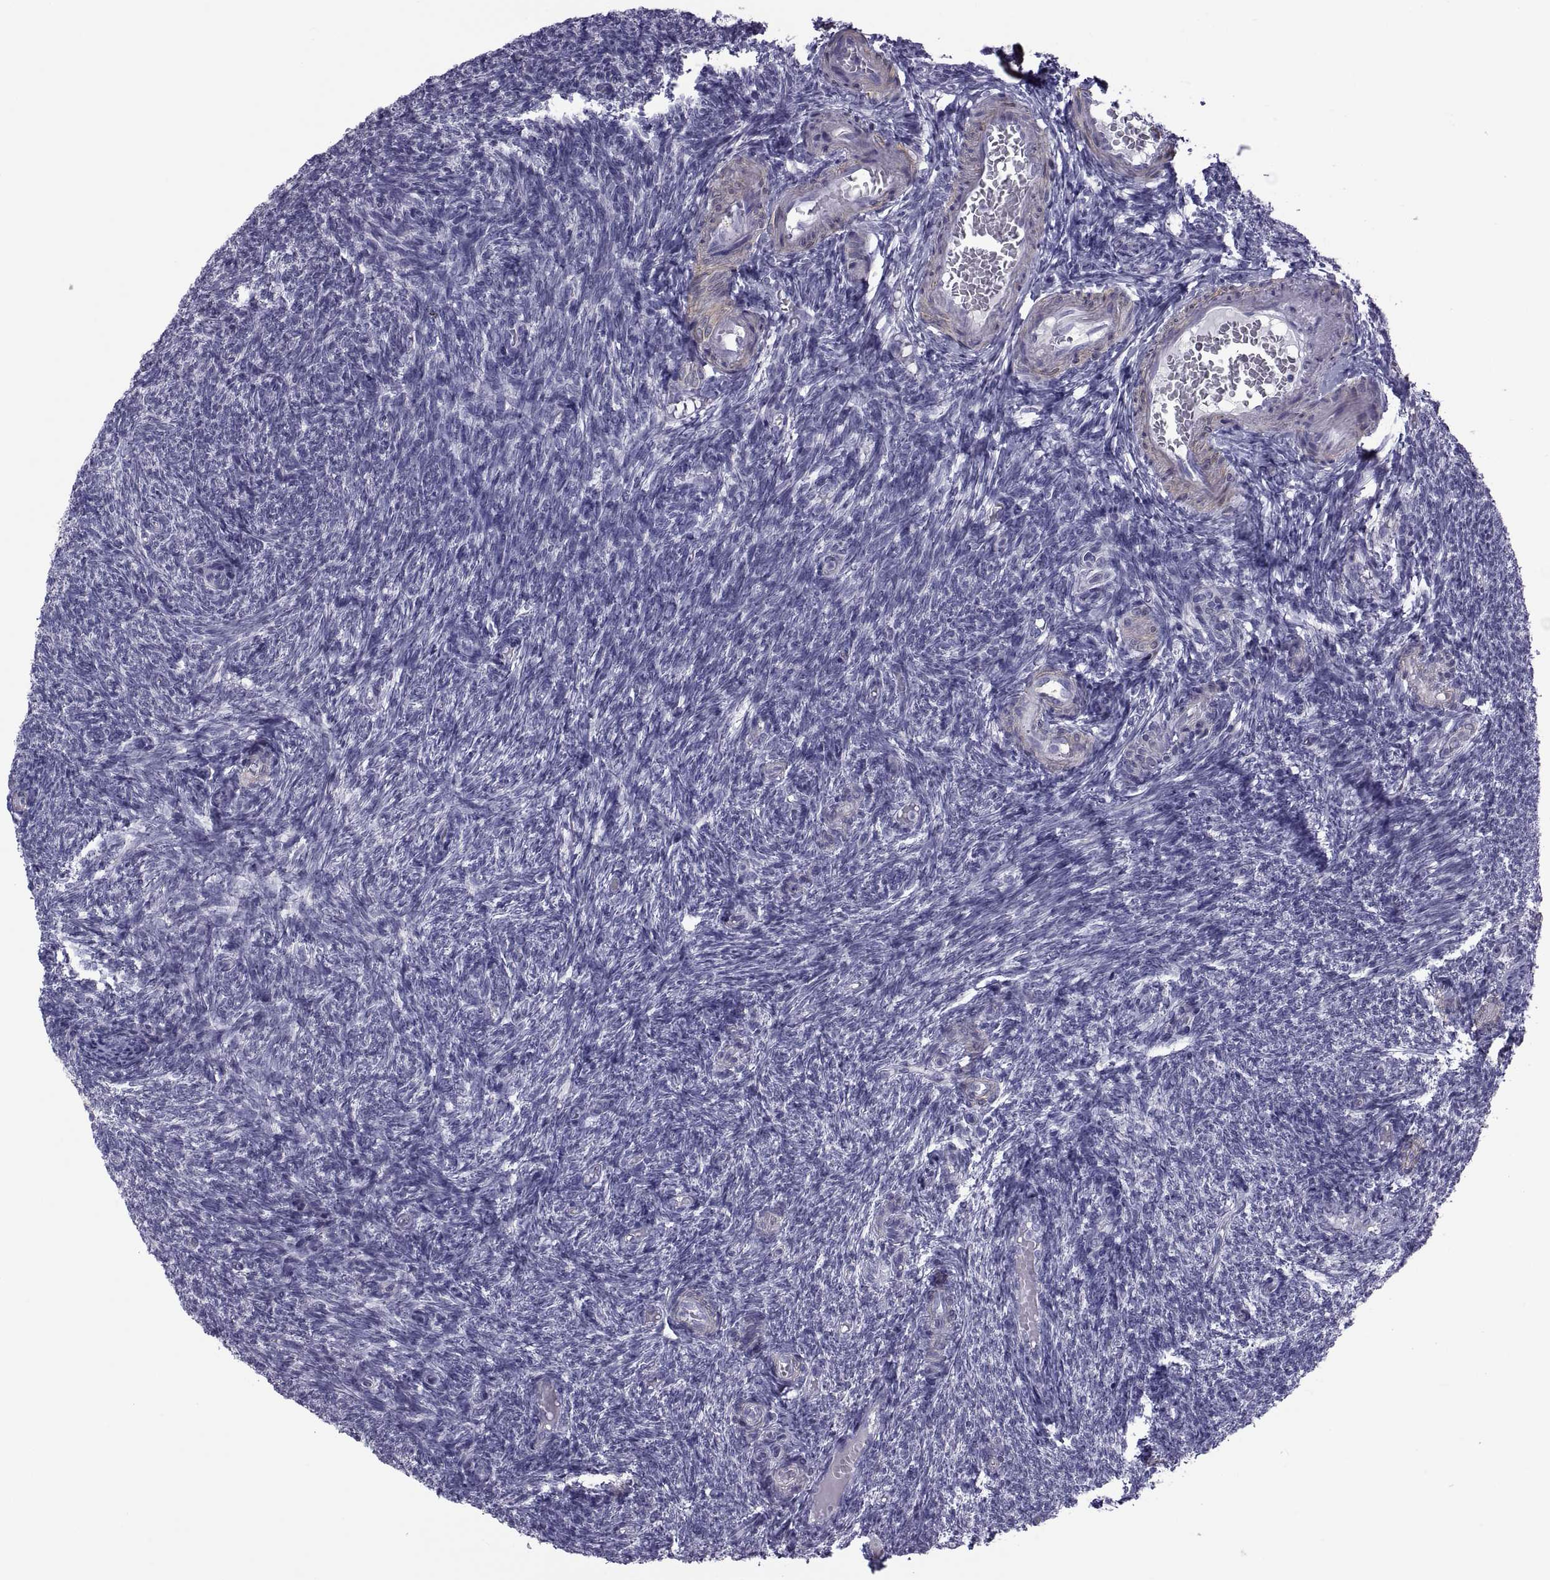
{"staining": {"intensity": "negative", "quantity": "none", "location": "none"}, "tissue": "ovary", "cell_type": "Follicle cells", "image_type": "normal", "snomed": [{"axis": "morphology", "description": "Normal tissue, NOS"}, {"axis": "topography", "description": "Ovary"}], "caption": "Follicle cells are negative for brown protein staining in unremarkable ovary.", "gene": "MAGEB1", "patient": {"sex": "female", "age": 39}}